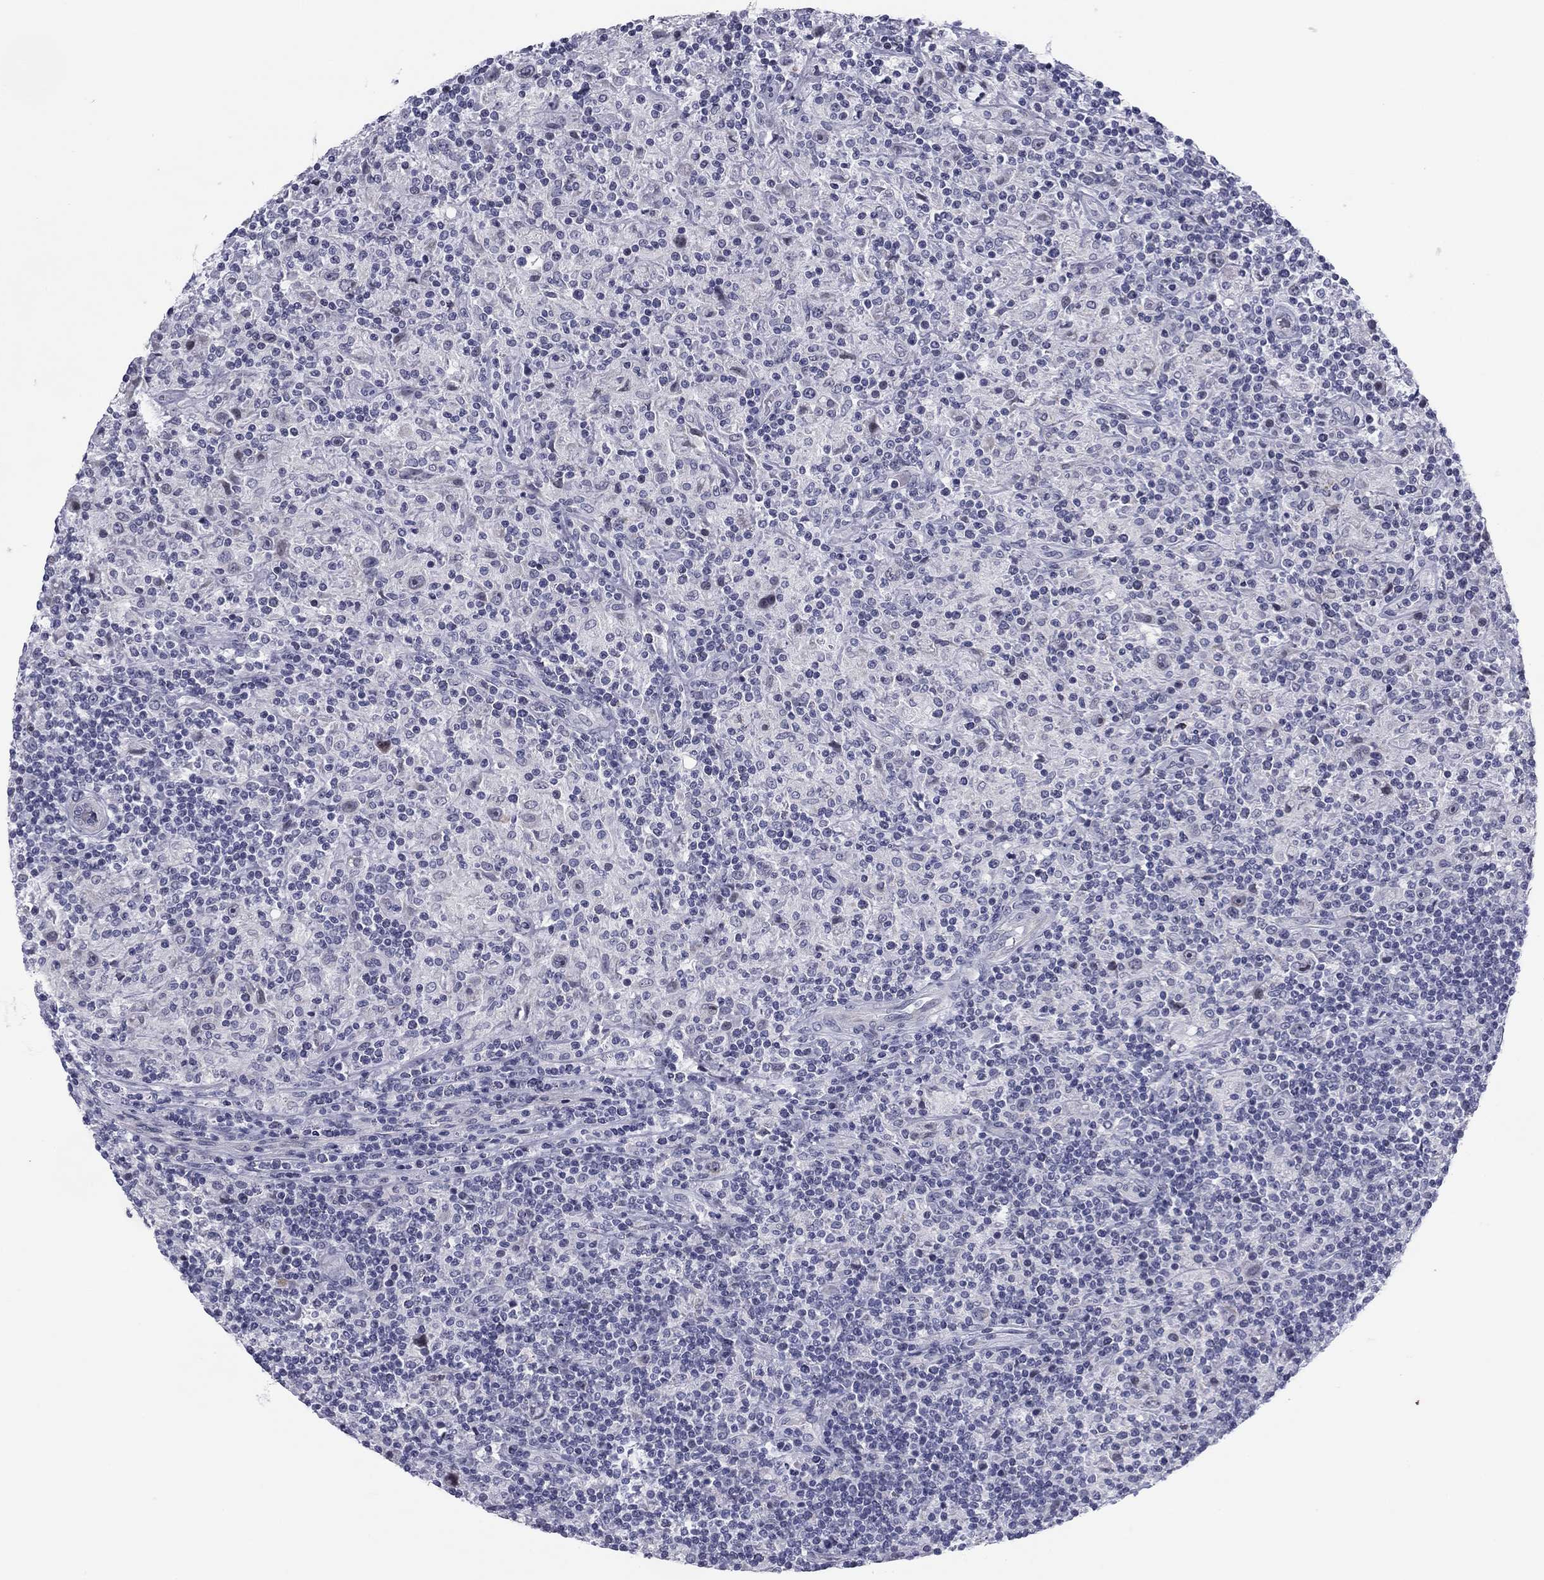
{"staining": {"intensity": "negative", "quantity": "none", "location": "none"}, "tissue": "lymphoma", "cell_type": "Tumor cells", "image_type": "cancer", "snomed": [{"axis": "morphology", "description": "Hodgkin's disease, NOS"}, {"axis": "topography", "description": "Lymph node"}], "caption": "This is a histopathology image of IHC staining of lymphoma, which shows no positivity in tumor cells.", "gene": "PRPH", "patient": {"sex": "male", "age": 70}}